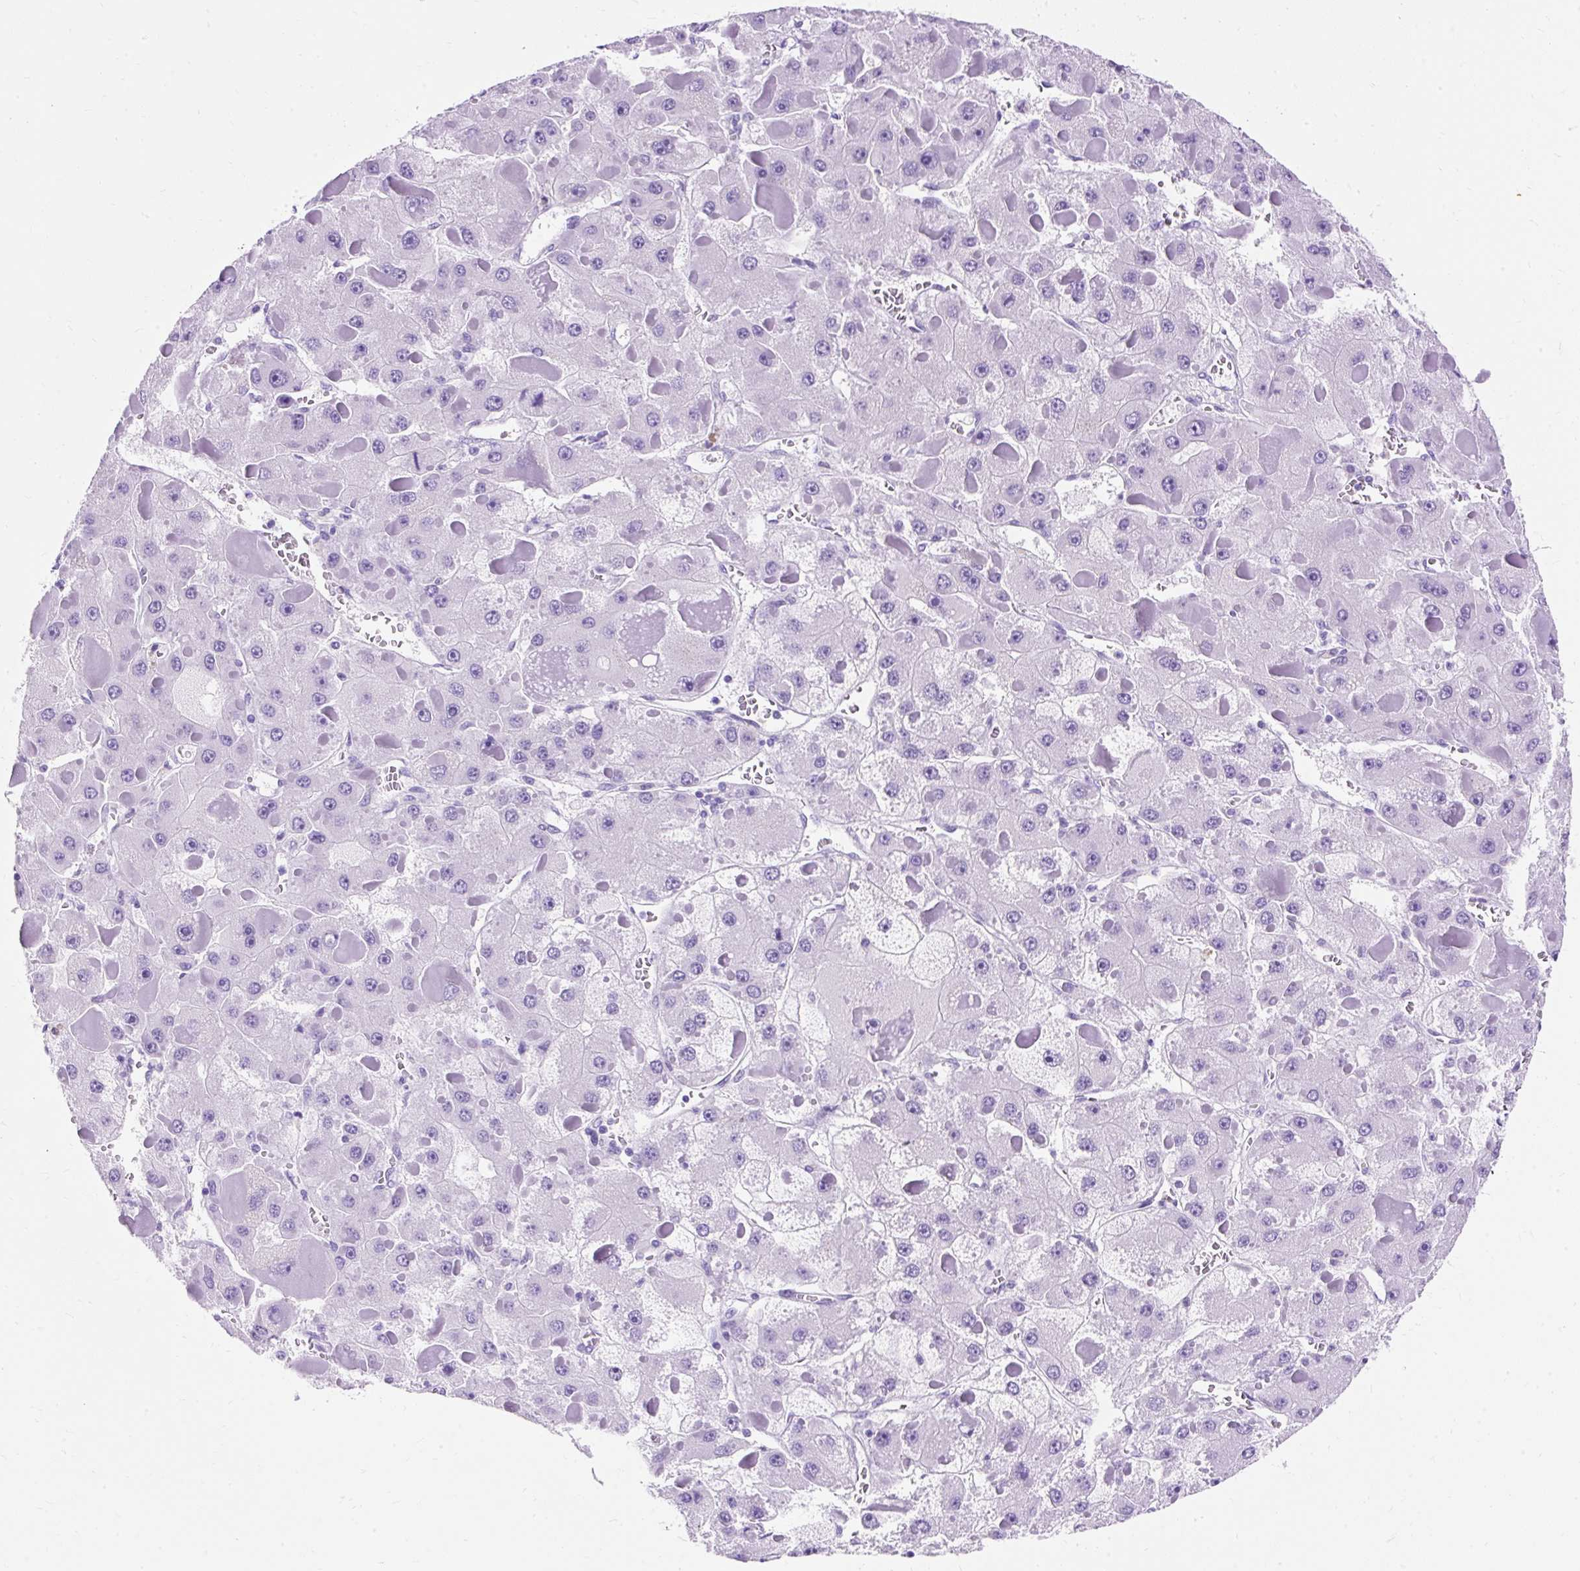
{"staining": {"intensity": "negative", "quantity": "none", "location": "none"}, "tissue": "liver cancer", "cell_type": "Tumor cells", "image_type": "cancer", "snomed": [{"axis": "morphology", "description": "Carcinoma, Hepatocellular, NOS"}, {"axis": "topography", "description": "Liver"}], "caption": "High power microscopy photomicrograph of an IHC photomicrograph of liver cancer (hepatocellular carcinoma), revealing no significant expression in tumor cells.", "gene": "PVALB", "patient": {"sex": "female", "age": 73}}